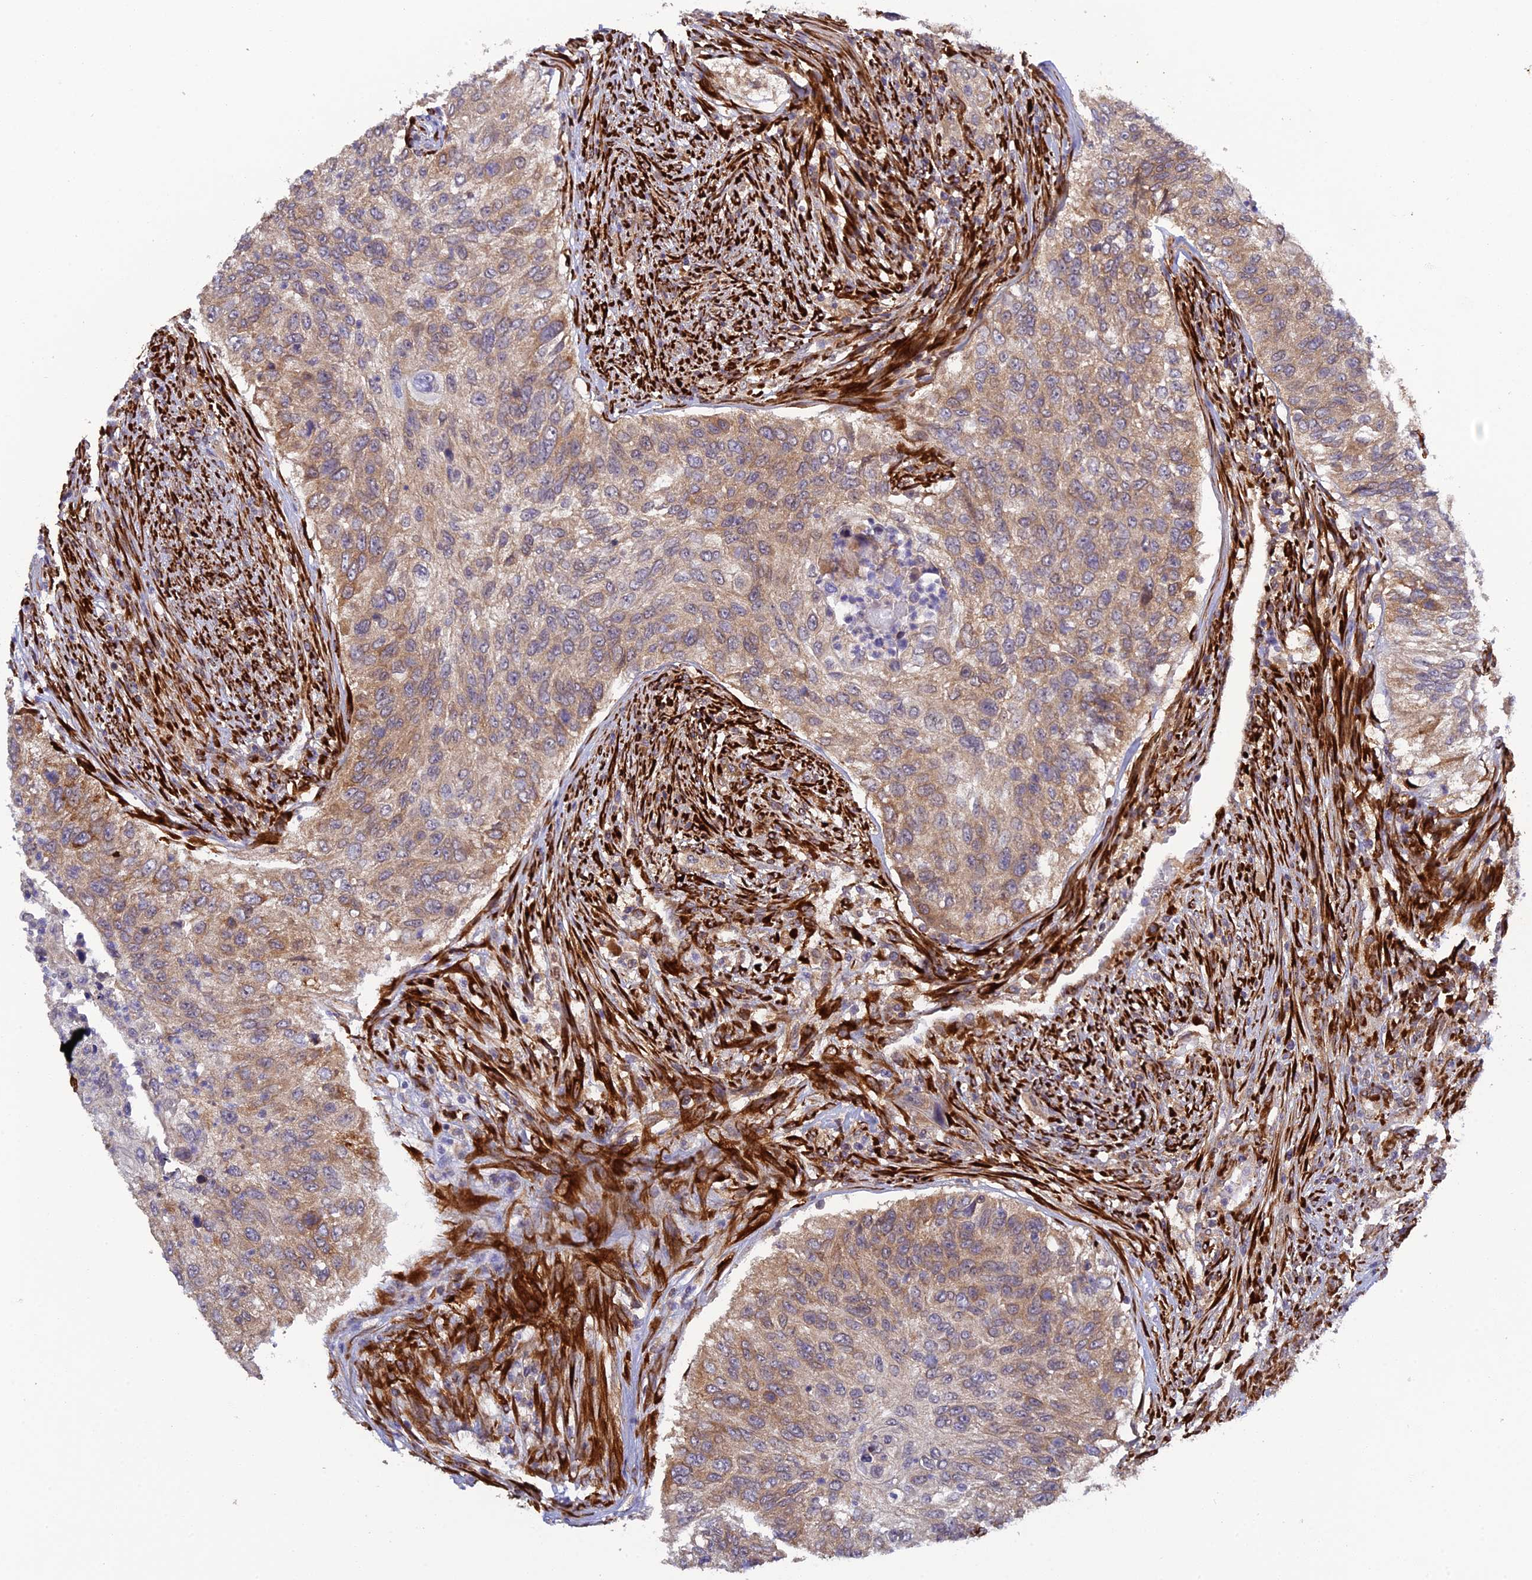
{"staining": {"intensity": "weak", "quantity": ">75%", "location": "cytoplasmic/membranous"}, "tissue": "urothelial cancer", "cell_type": "Tumor cells", "image_type": "cancer", "snomed": [{"axis": "morphology", "description": "Urothelial carcinoma, High grade"}, {"axis": "topography", "description": "Urinary bladder"}], "caption": "IHC micrograph of human urothelial carcinoma (high-grade) stained for a protein (brown), which demonstrates low levels of weak cytoplasmic/membranous expression in approximately >75% of tumor cells.", "gene": "P3H3", "patient": {"sex": "female", "age": 60}}